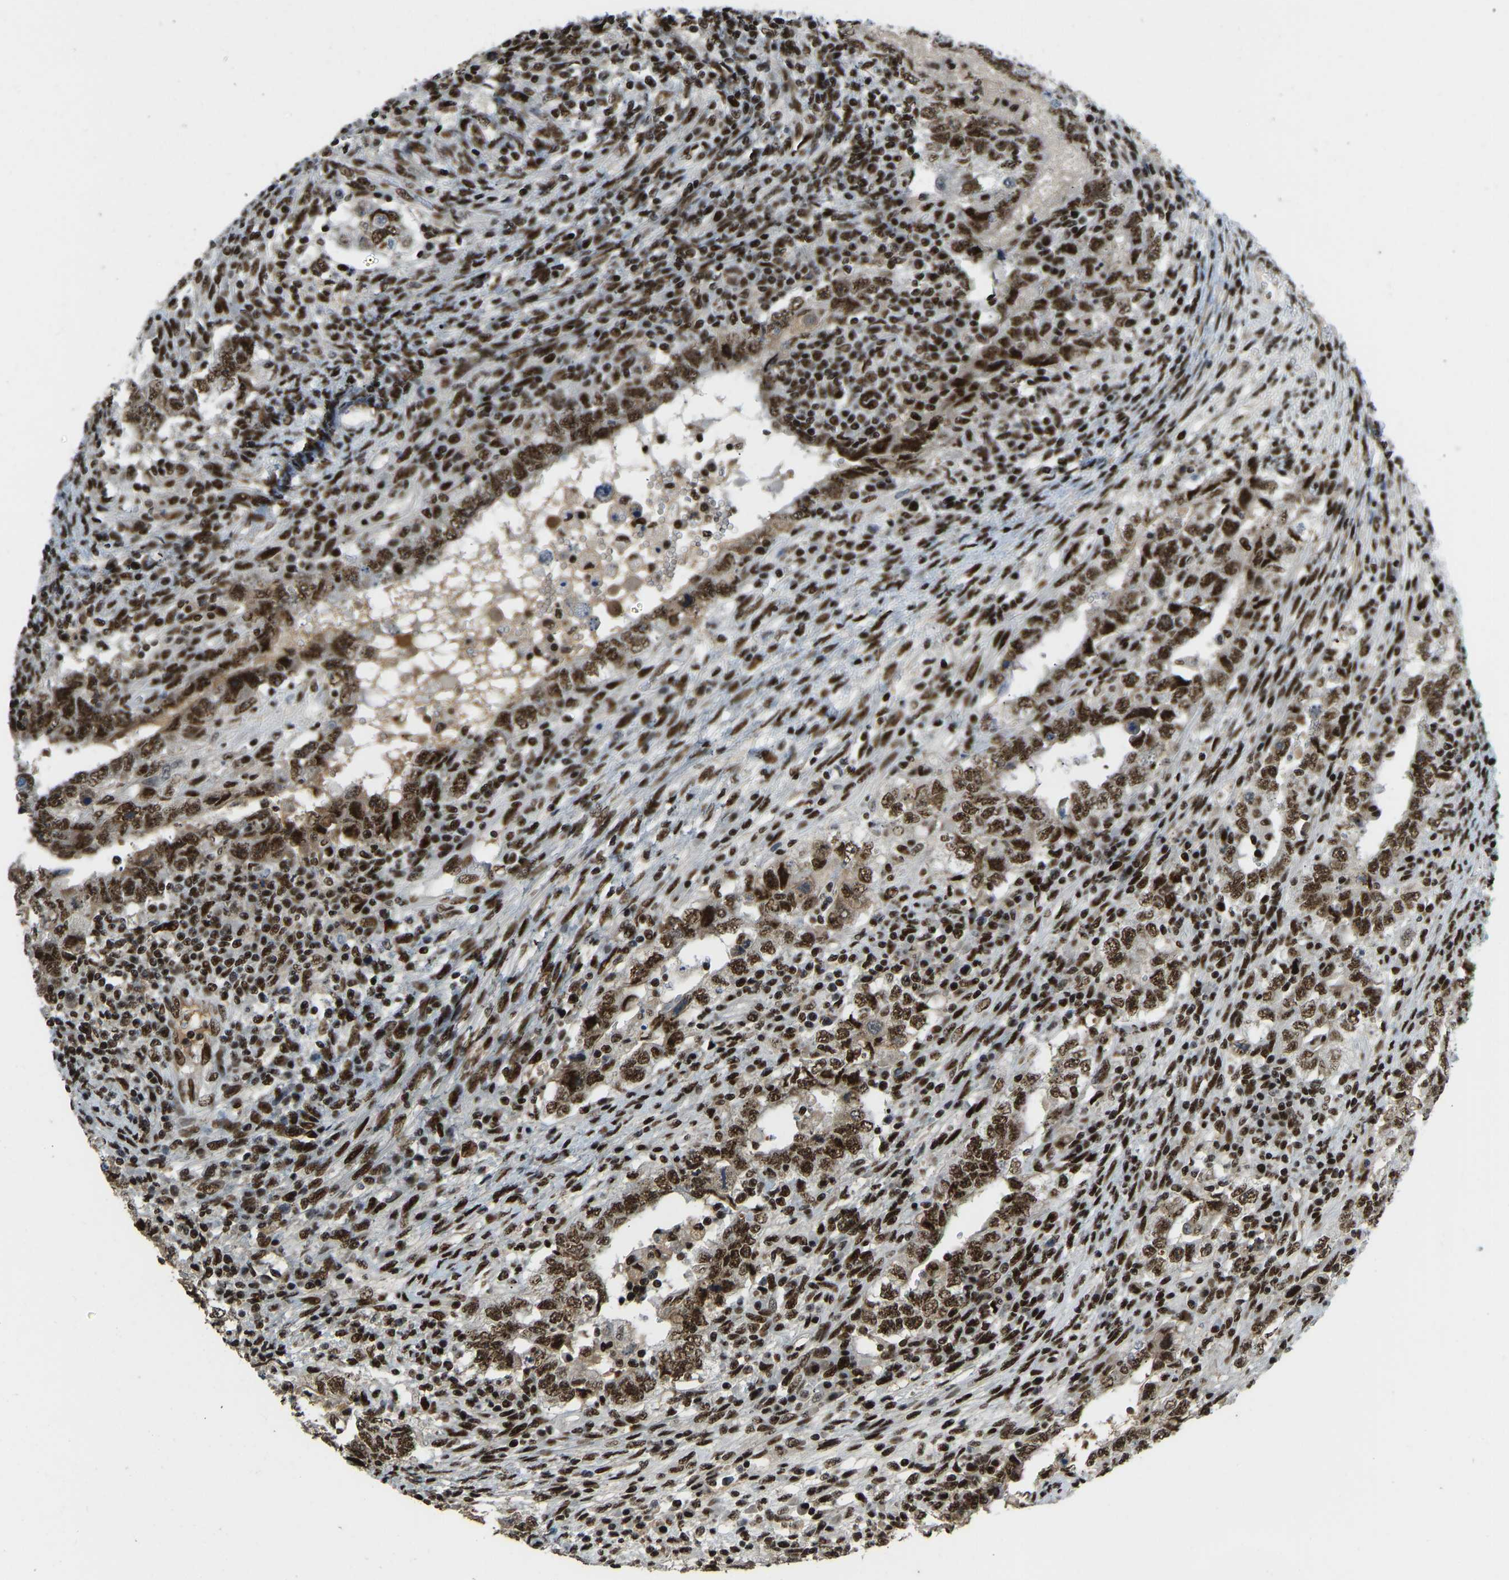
{"staining": {"intensity": "strong", "quantity": ">75%", "location": "nuclear"}, "tissue": "testis cancer", "cell_type": "Tumor cells", "image_type": "cancer", "snomed": [{"axis": "morphology", "description": "Carcinoma, Embryonal, NOS"}, {"axis": "topography", "description": "Testis"}], "caption": "Protein staining displays strong nuclear positivity in approximately >75% of tumor cells in testis cancer (embryonal carcinoma). (DAB (3,3'-diaminobenzidine) IHC, brown staining for protein, blue staining for nuclei).", "gene": "FOXK1", "patient": {"sex": "male", "age": 26}}